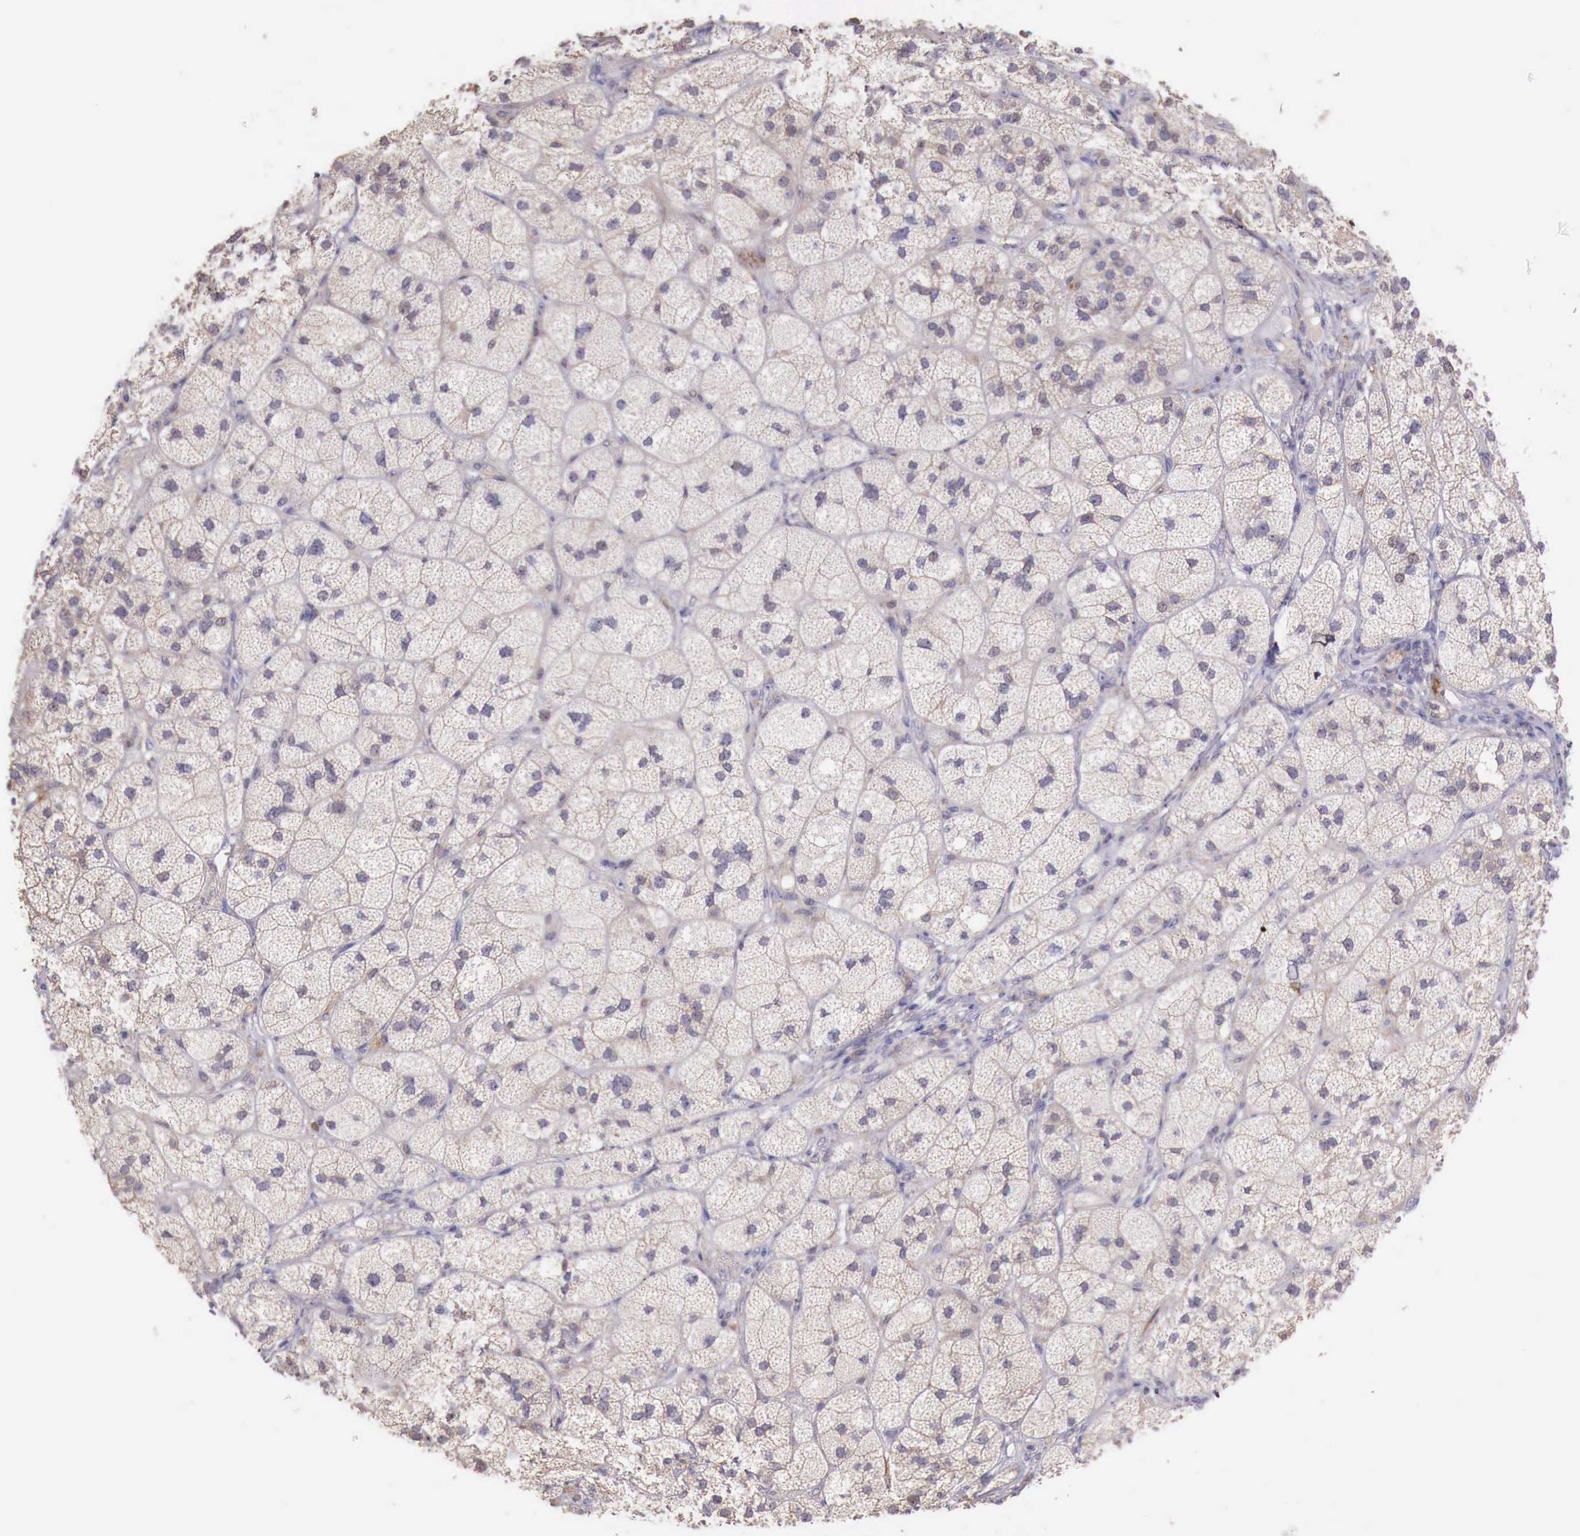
{"staining": {"intensity": "weak", "quantity": ">75%", "location": "cytoplasmic/membranous"}, "tissue": "adrenal gland", "cell_type": "Glandular cells", "image_type": "normal", "snomed": [{"axis": "morphology", "description": "Normal tissue, NOS"}, {"axis": "topography", "description": "Adrenal gland"}], "caption": "Protein expression by IHC demonstrates weak cytoplasmic/membranous staining in about >75% of glandular cells in unremarkable adrenal gland.", "gene": "GAB2", "patient": {"sex": "female", "age": 60}}